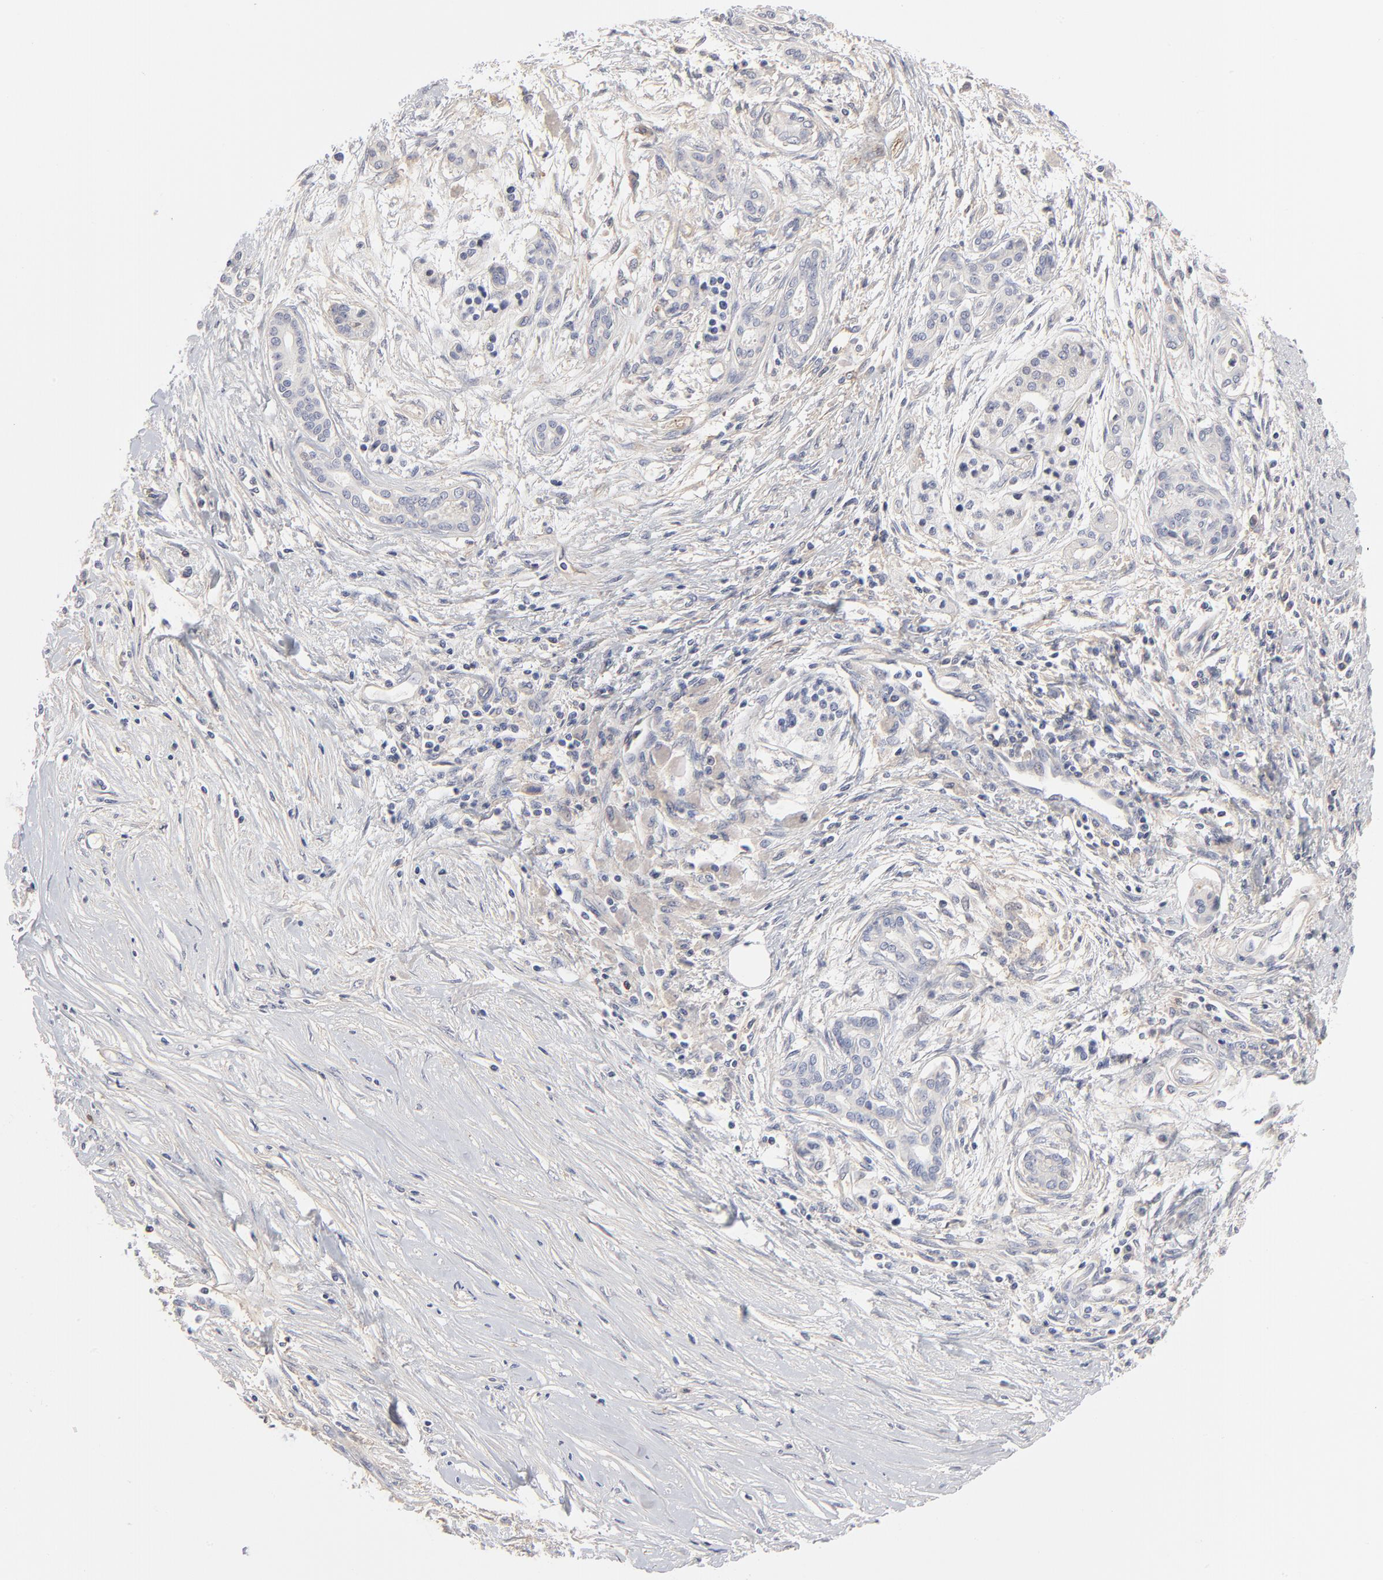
{"staining": {"intensity": "weak", "quantity": "25%-75%", "location": "cytoplasmic/membranous"}, "tissue": "pancreatic cancer", "cell_type": "Tumor cells", "image_type": "cancer", "snomed": [{"axis": "morphology", "description": "Adenocarcinoma, NOS"}, {"axis": "topography", "description": "Pancreas"}], "caption": "Protein expression analysis of pancreatic cancer demonstrates weak cytoplasmic/membranous positivity in approximately 25%-75% of tumor cells. The protein of interest is stained brown, and the nuclei are stained in blue (DAB (3,3'-diaminobenzidine) IHC with brightfield microscopy, high magnification).", "gene": "SLC16A1", "patient": {"sex": "female", "age": 59}}